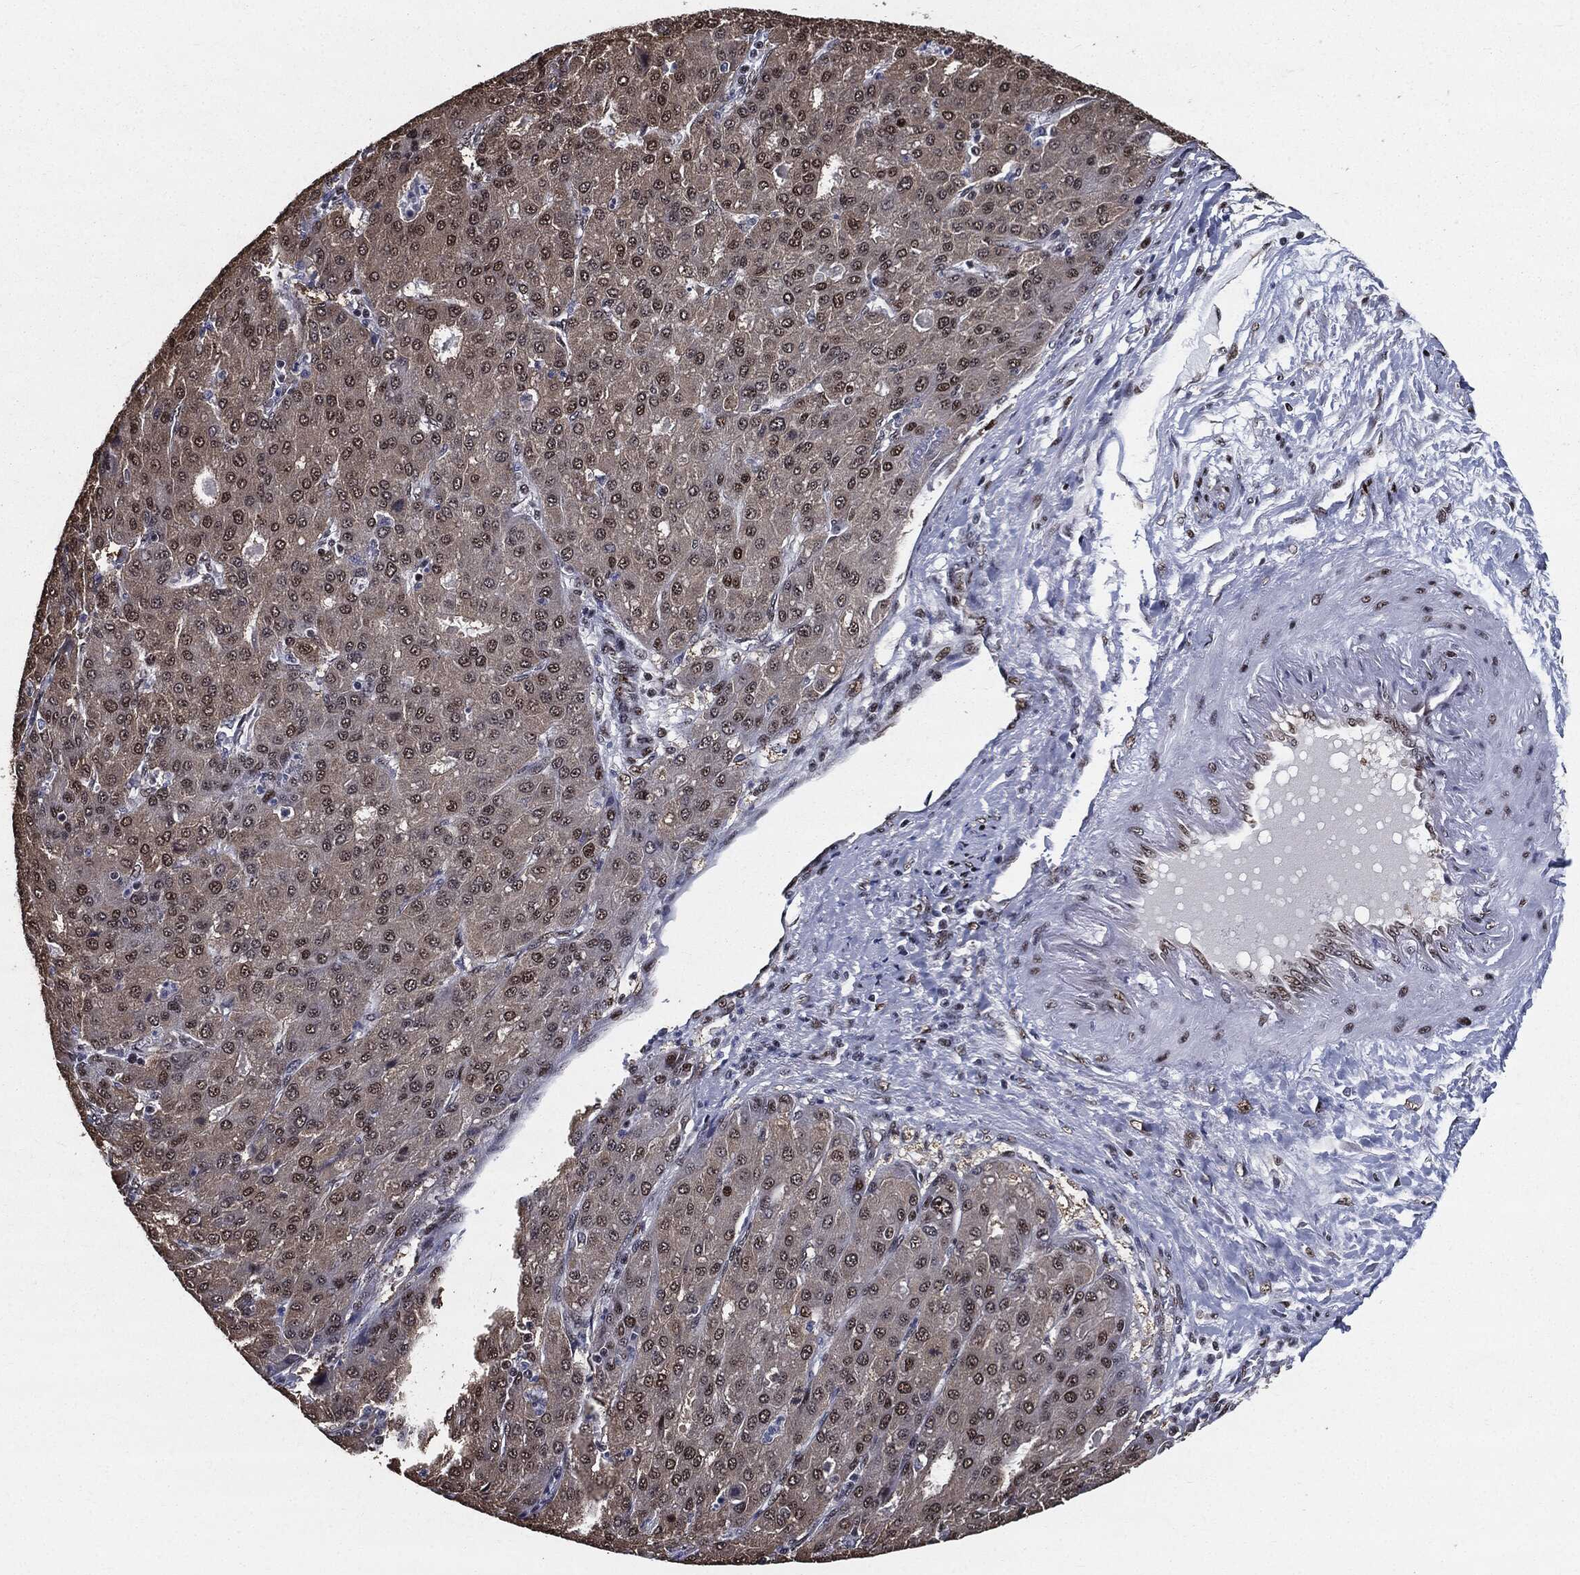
{"staining": {"intensity": "moderate", "quantity": "25%-75%", "location": "cytoplasmic/membranous,nuclear"}, "tissue": "liver cancer", "cell_type": "Tumor cells", "image_type": "cancer", "snomed": [{"axis": "morphology", "description": "Carcinoma, Hepatocellular, NOS"}, {"axis": "topography", "description": "Liver"}], "caption": "Immunohistochemistry of human liver cancer (hepatocellular carcinoma) reveals medium levels of moderate cytoplasmic/membranous and nuclear expression in approximately 25%-75% of tumor cells.", "gene": "JUN", "patient": {"sex": "male", "age": 65}}